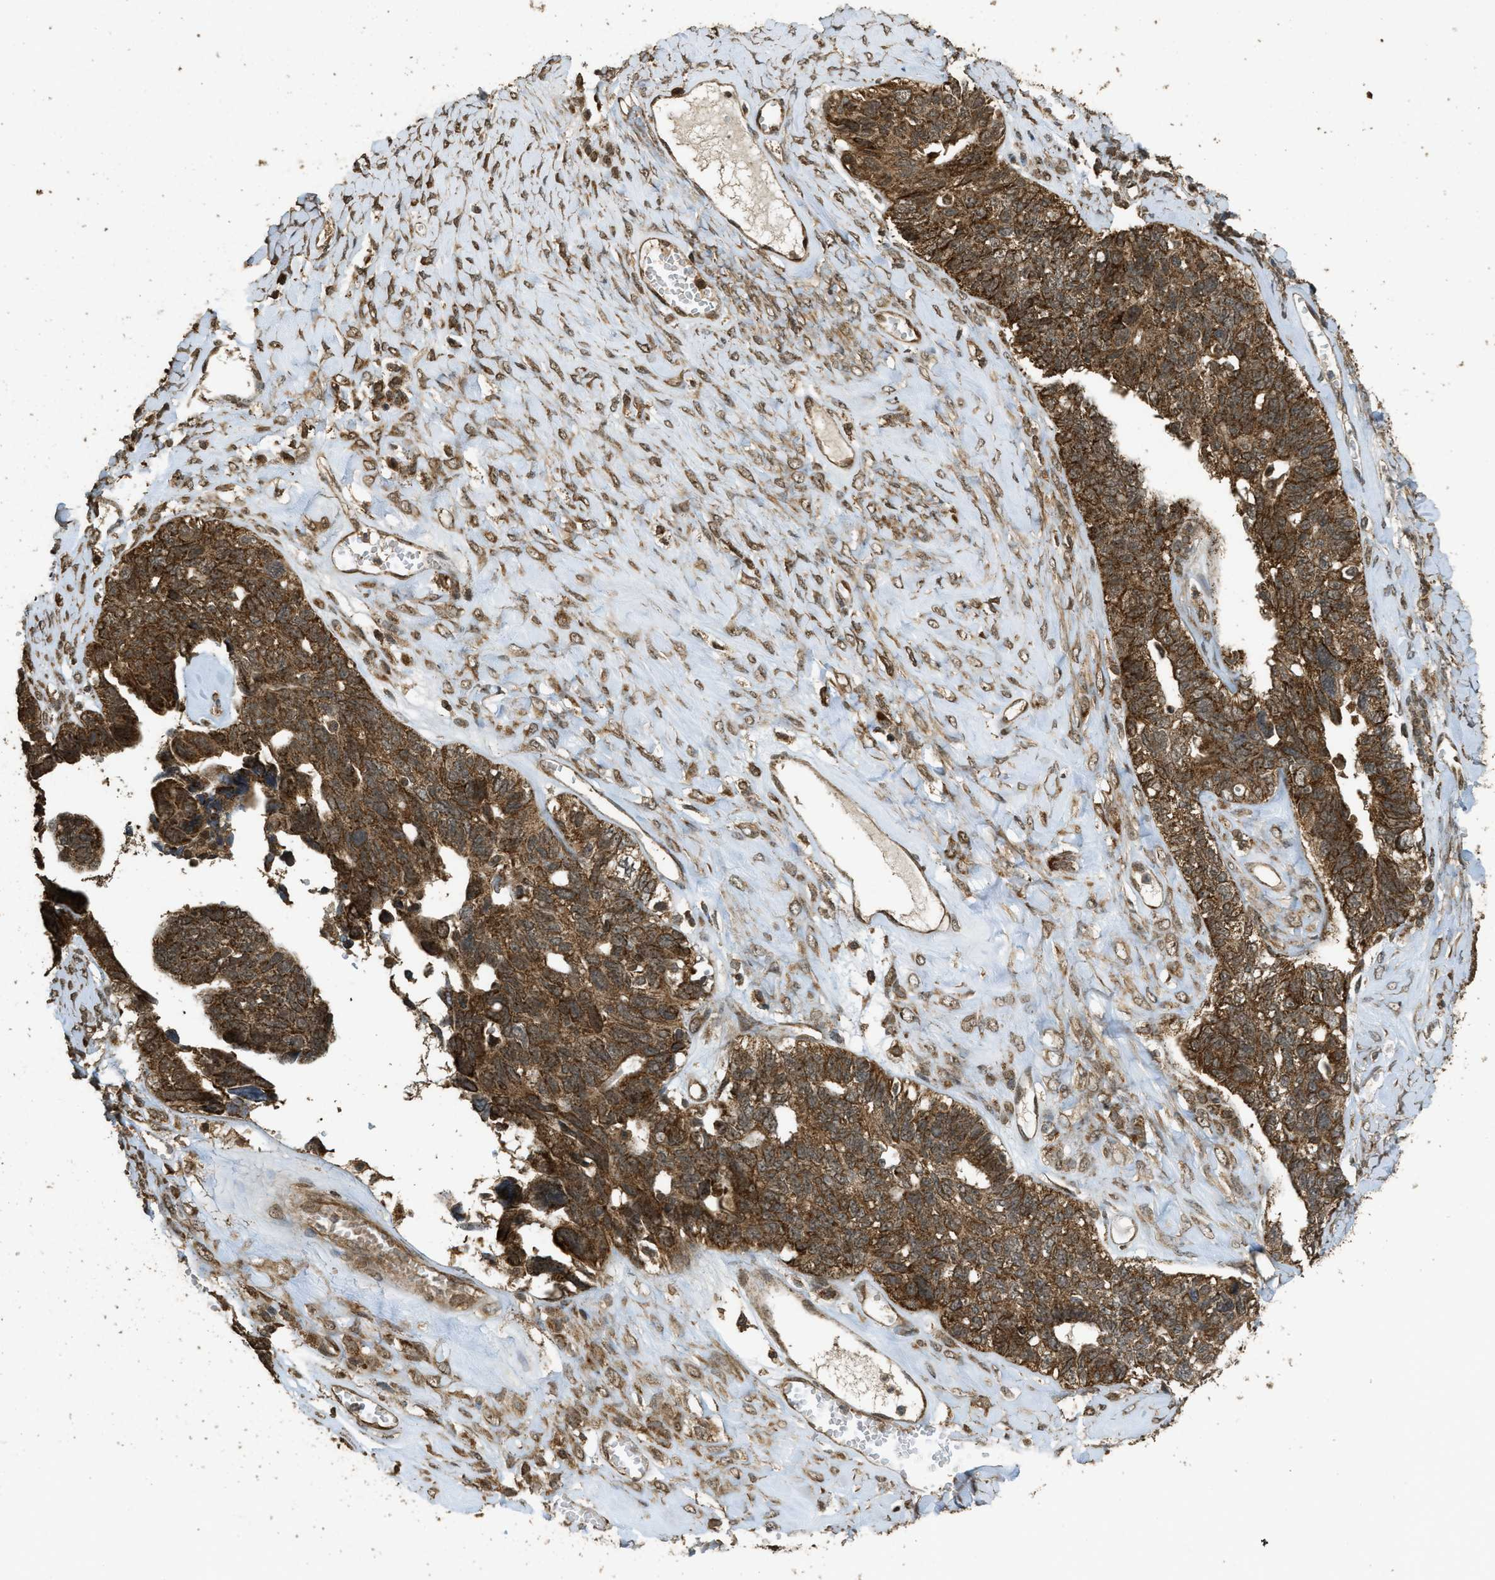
{"staining": {"intensity": "moderate", "quantity": ">75%", "location": "cytoplasmic/membranous"}, "tissue": "ovarian cancer", "cell_type": "Tumor cells", "image_type": "cancer", "snomed": [{"axis": "morphology", "description": "Cystadenocarcinoma, serous, NOS"}, {"axis": "topography", "description": "Ovary"}], "caption": "A micrograph of ovarian serous cystadenocarcinoma stained for a protein shows moderate cytoplasmic/membranous brown staining in tumor cells.", "gene": "CTPS1", "patient": {"sex": "female", "age": 79}}